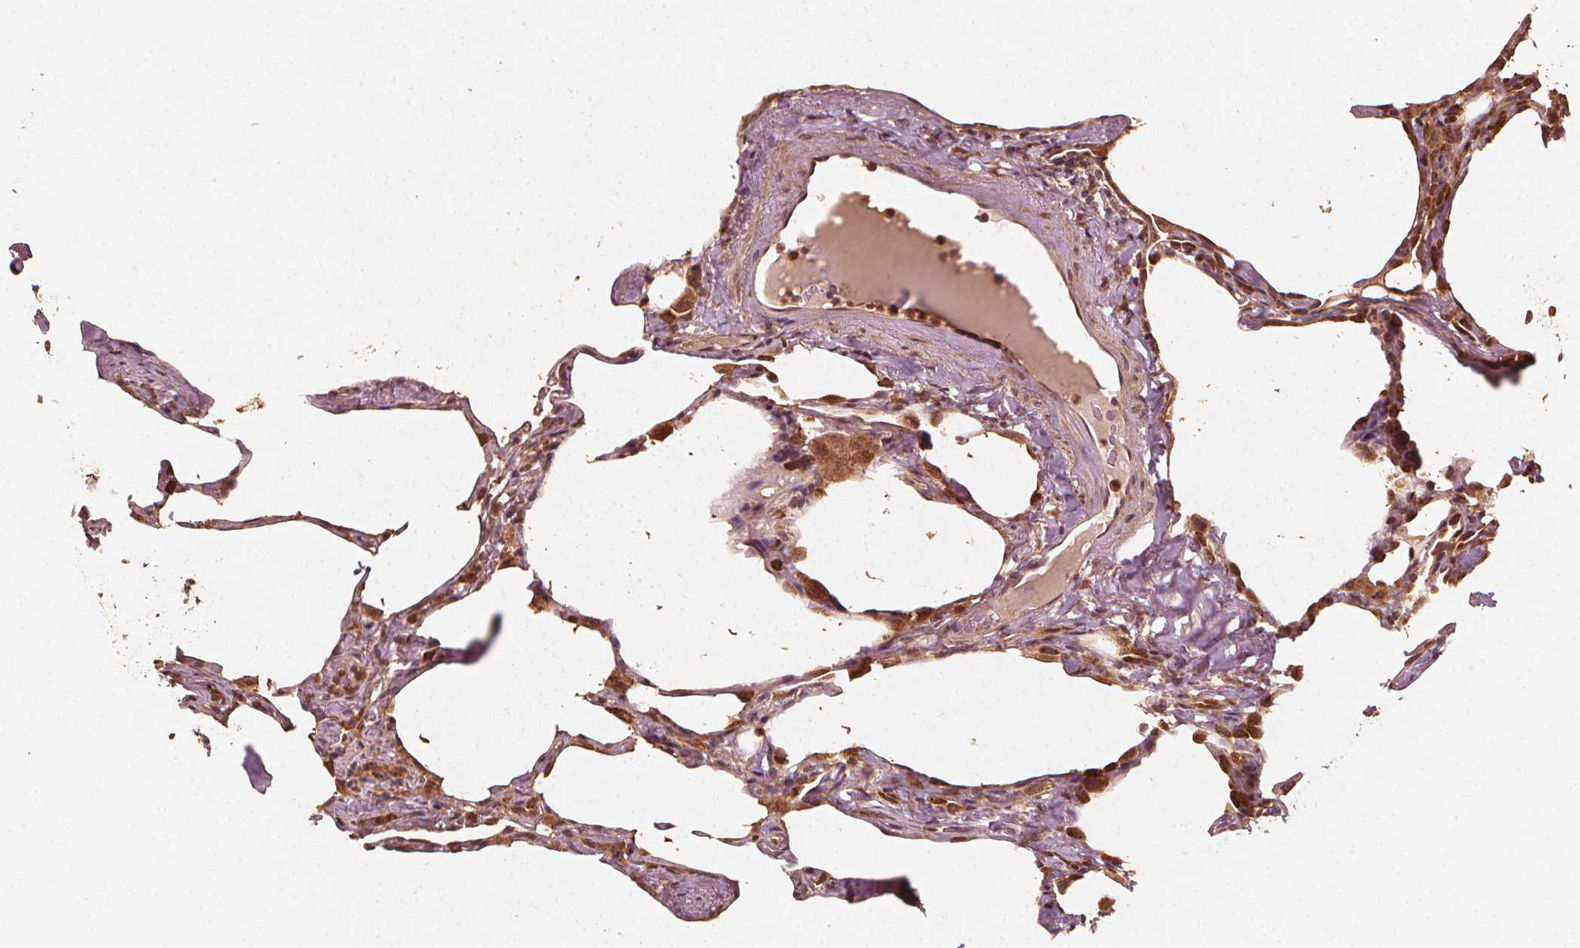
{"staining": {"intensity": "moderate", "quantity": ">75%", "location": "cytoplasmic/membranous,nuclear"}, "tissue": "lung", "cell_type": "Alveolar cells", "image_type": "normal", "snomed": [{"axis": "morphology", "description": "Normal tissue, NOS"}, {"axis": "topography", "description": "Lung"}], "caption": "This is a micrograph of IHC staining of benign lung, which shows moderate staining in the cytoplasmic/membranous,nuclear of alveolar cells.", "gene": "NPC1", "patient": {"sex": "male", "age": 65}}